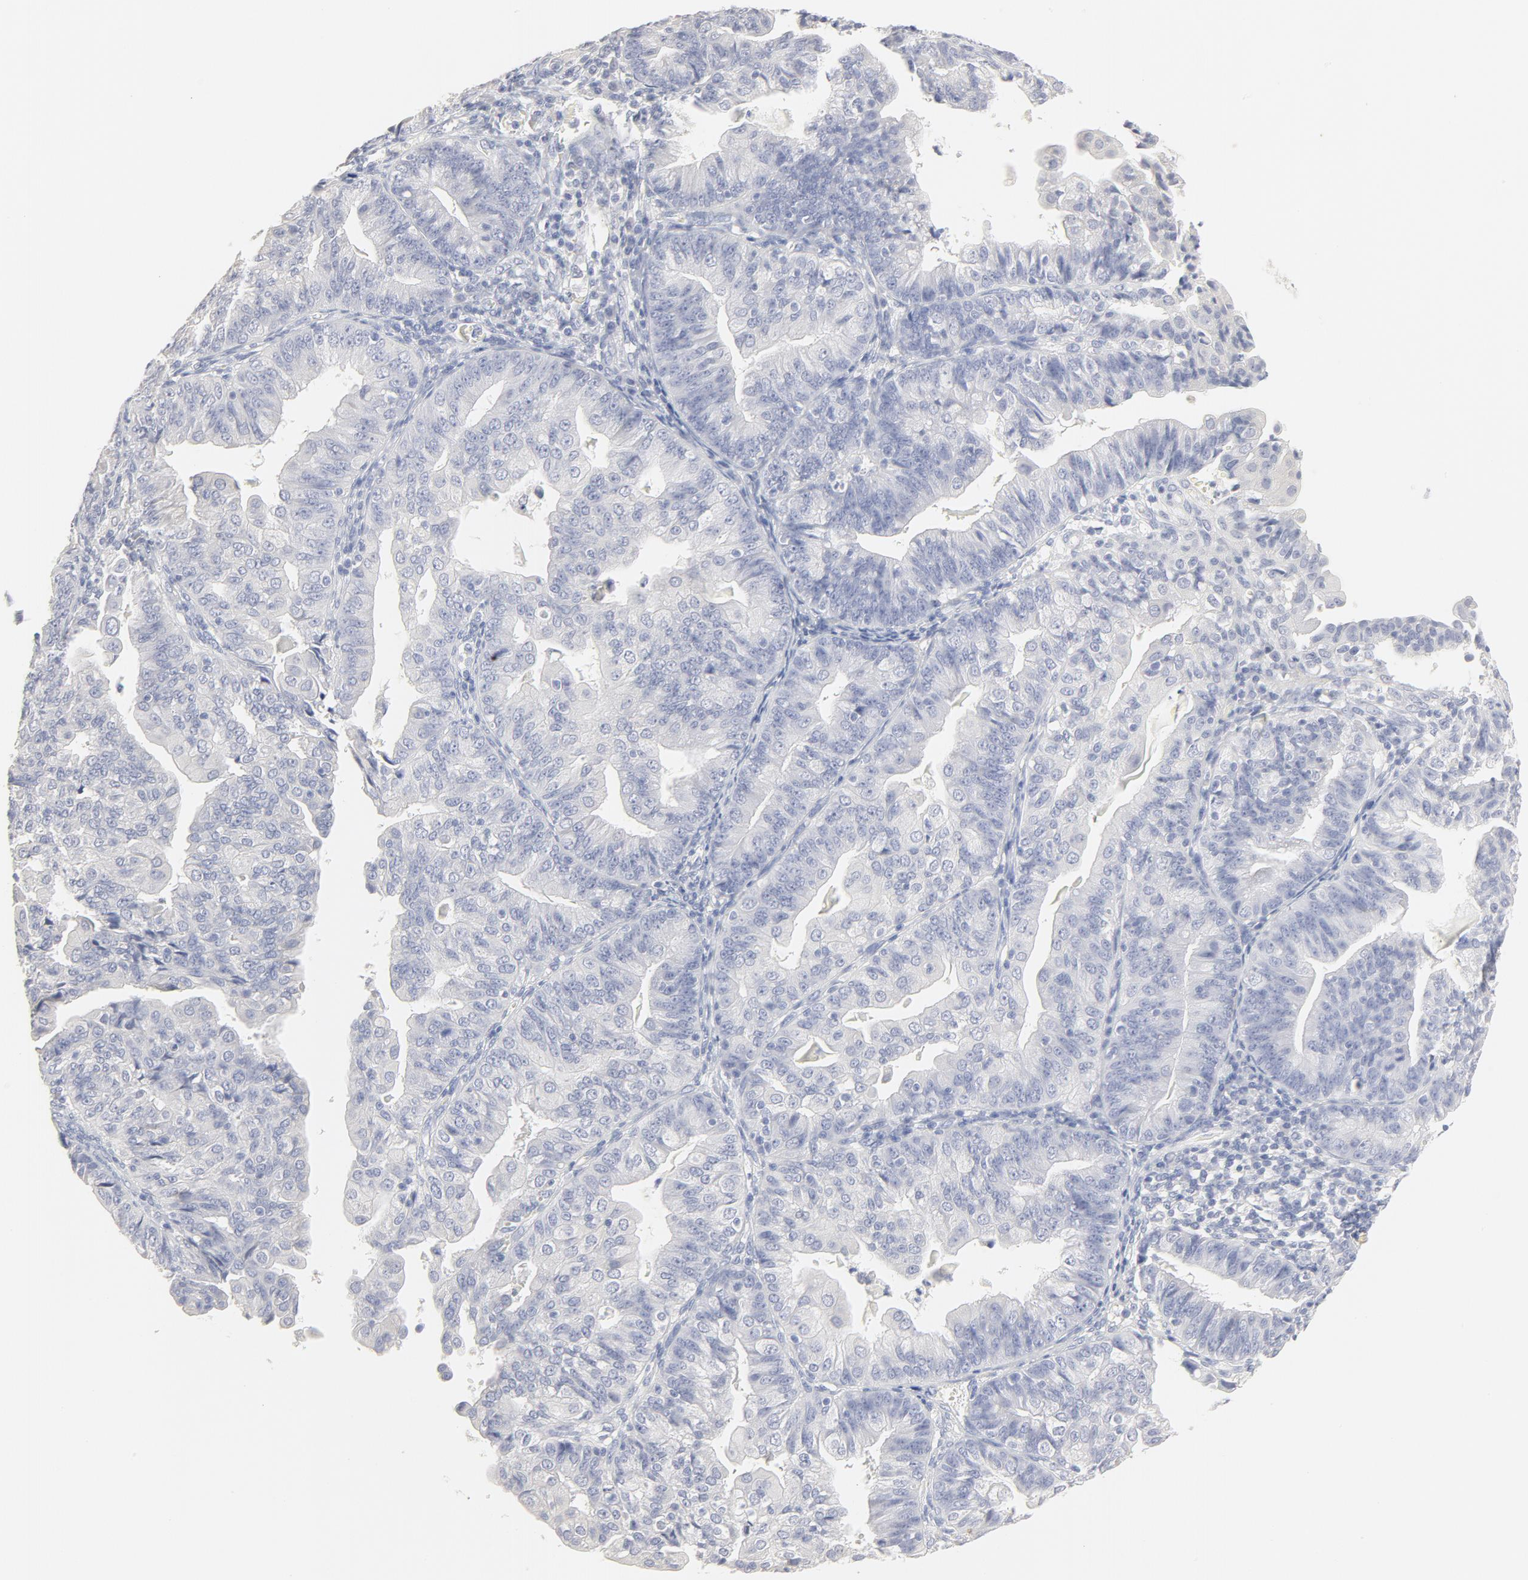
{"staining": {"intensity": "negative", "quantity": "none", "location": "none"}, "tissue": "endometrial cancer", "cell_type": "Tumor cells", "image_type": "cancer", "snomed": [{"axis": "morphology", "description": "Adenocarcinoma, NOS"}, {"axis": "topography", "description": "Endometrium"}], "caption": "Tumor cells are negative for protein expression in human endometrial cancer (adenocarcinoma). (Stains: DAB IHC with hematoxylin counter stain, Microscopy: brightfield microscopy at high magnification).", "gene": "FCGBP", "patient": {"sex": "female", "age": 56}}